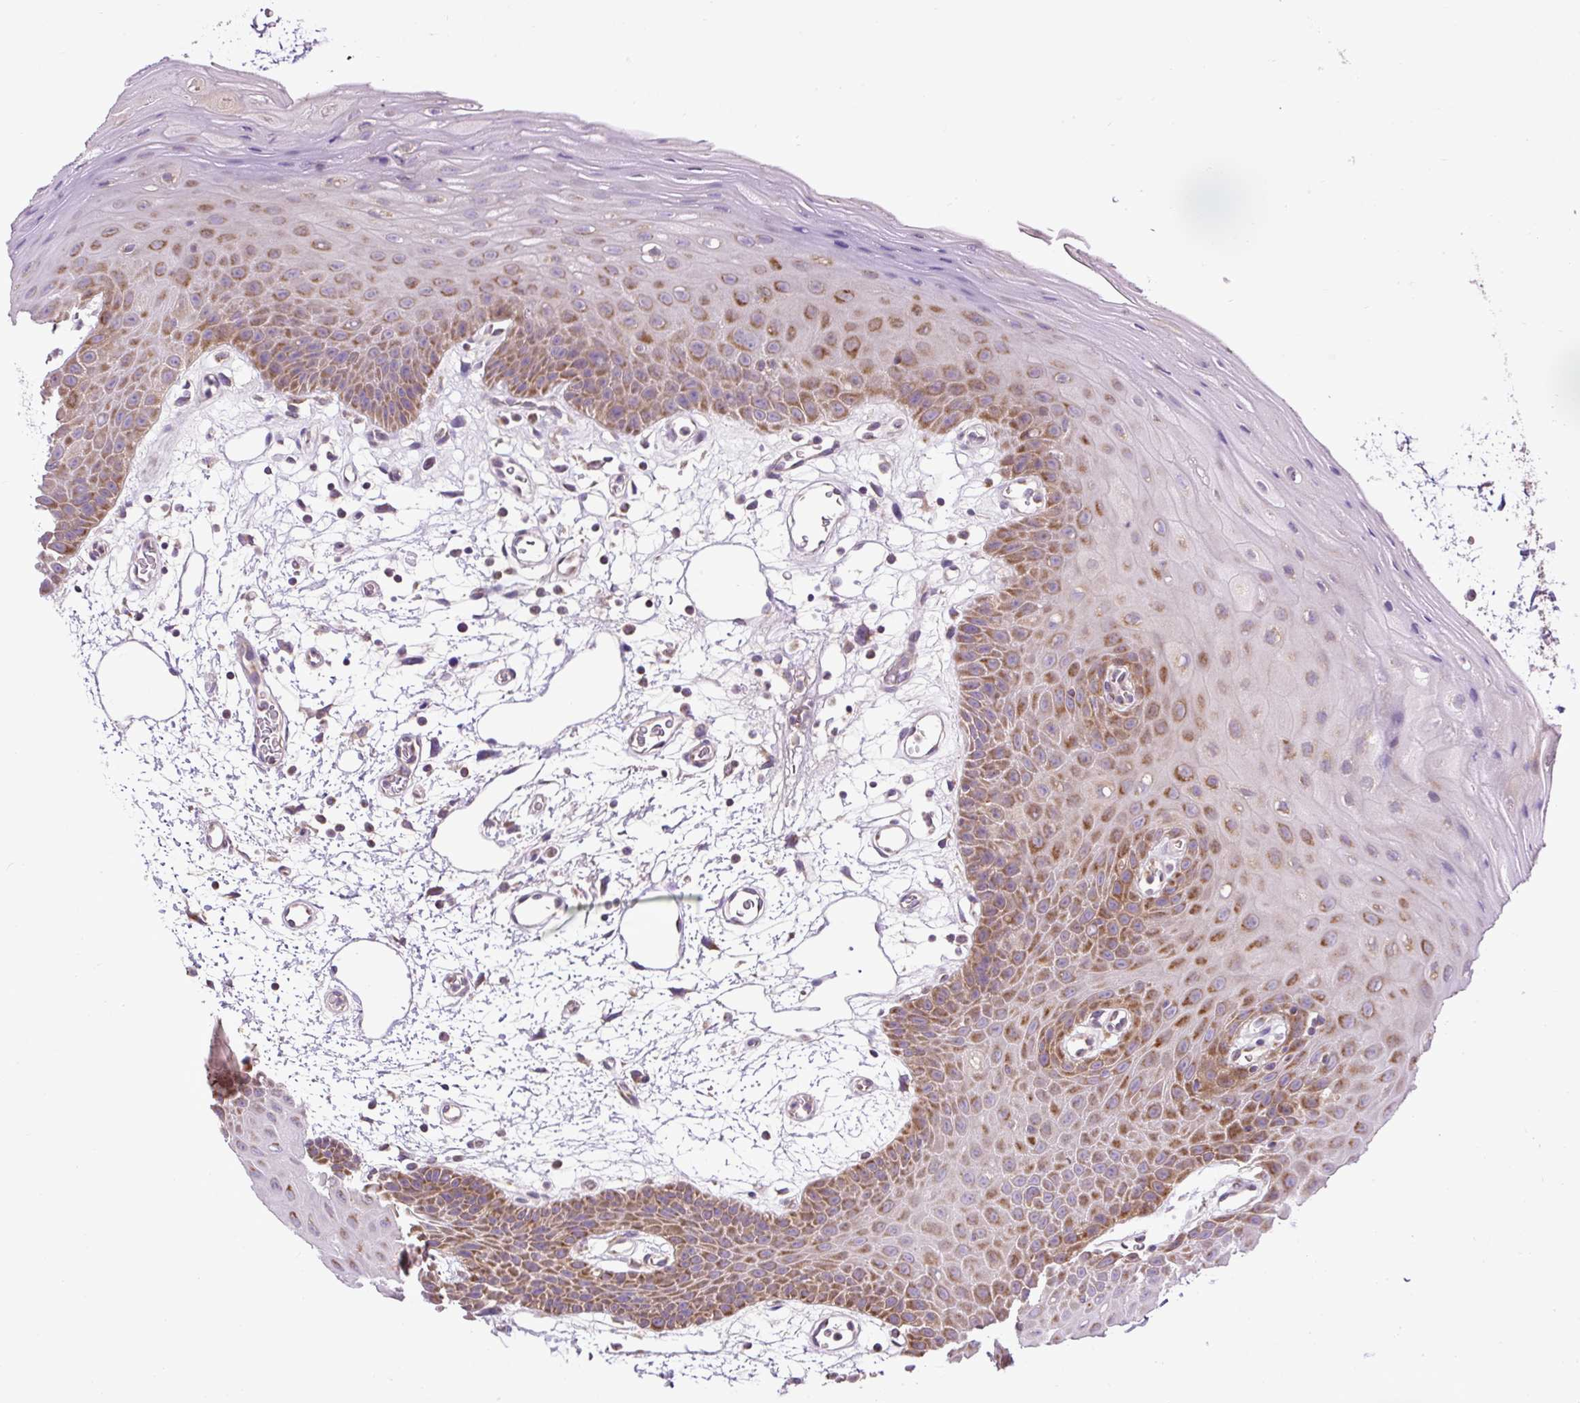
{"staining": {"intensity": "moderate", "quantity": "25%-75%", "location": "cytoplasmic/membranous"}, "tissue": "oral mucosa", "cell_type": "Squamous epithelial cells", "image_type": "normal", "snomed": [{"axis": "morphology", "description": "Normal tissue, NOS"}, {"axis": "topography", "description": "Oral tissue"}], "caption": "Protein expression analysis of unremarkable human oral mucosa reveals moderate cytoplasmic/membranous expression in about 25%-75% of squamous epithelial cells. Nuclei are stained in blue.", "gene": "ZNF547", "patient": {"sex": "female", "age": 59}}